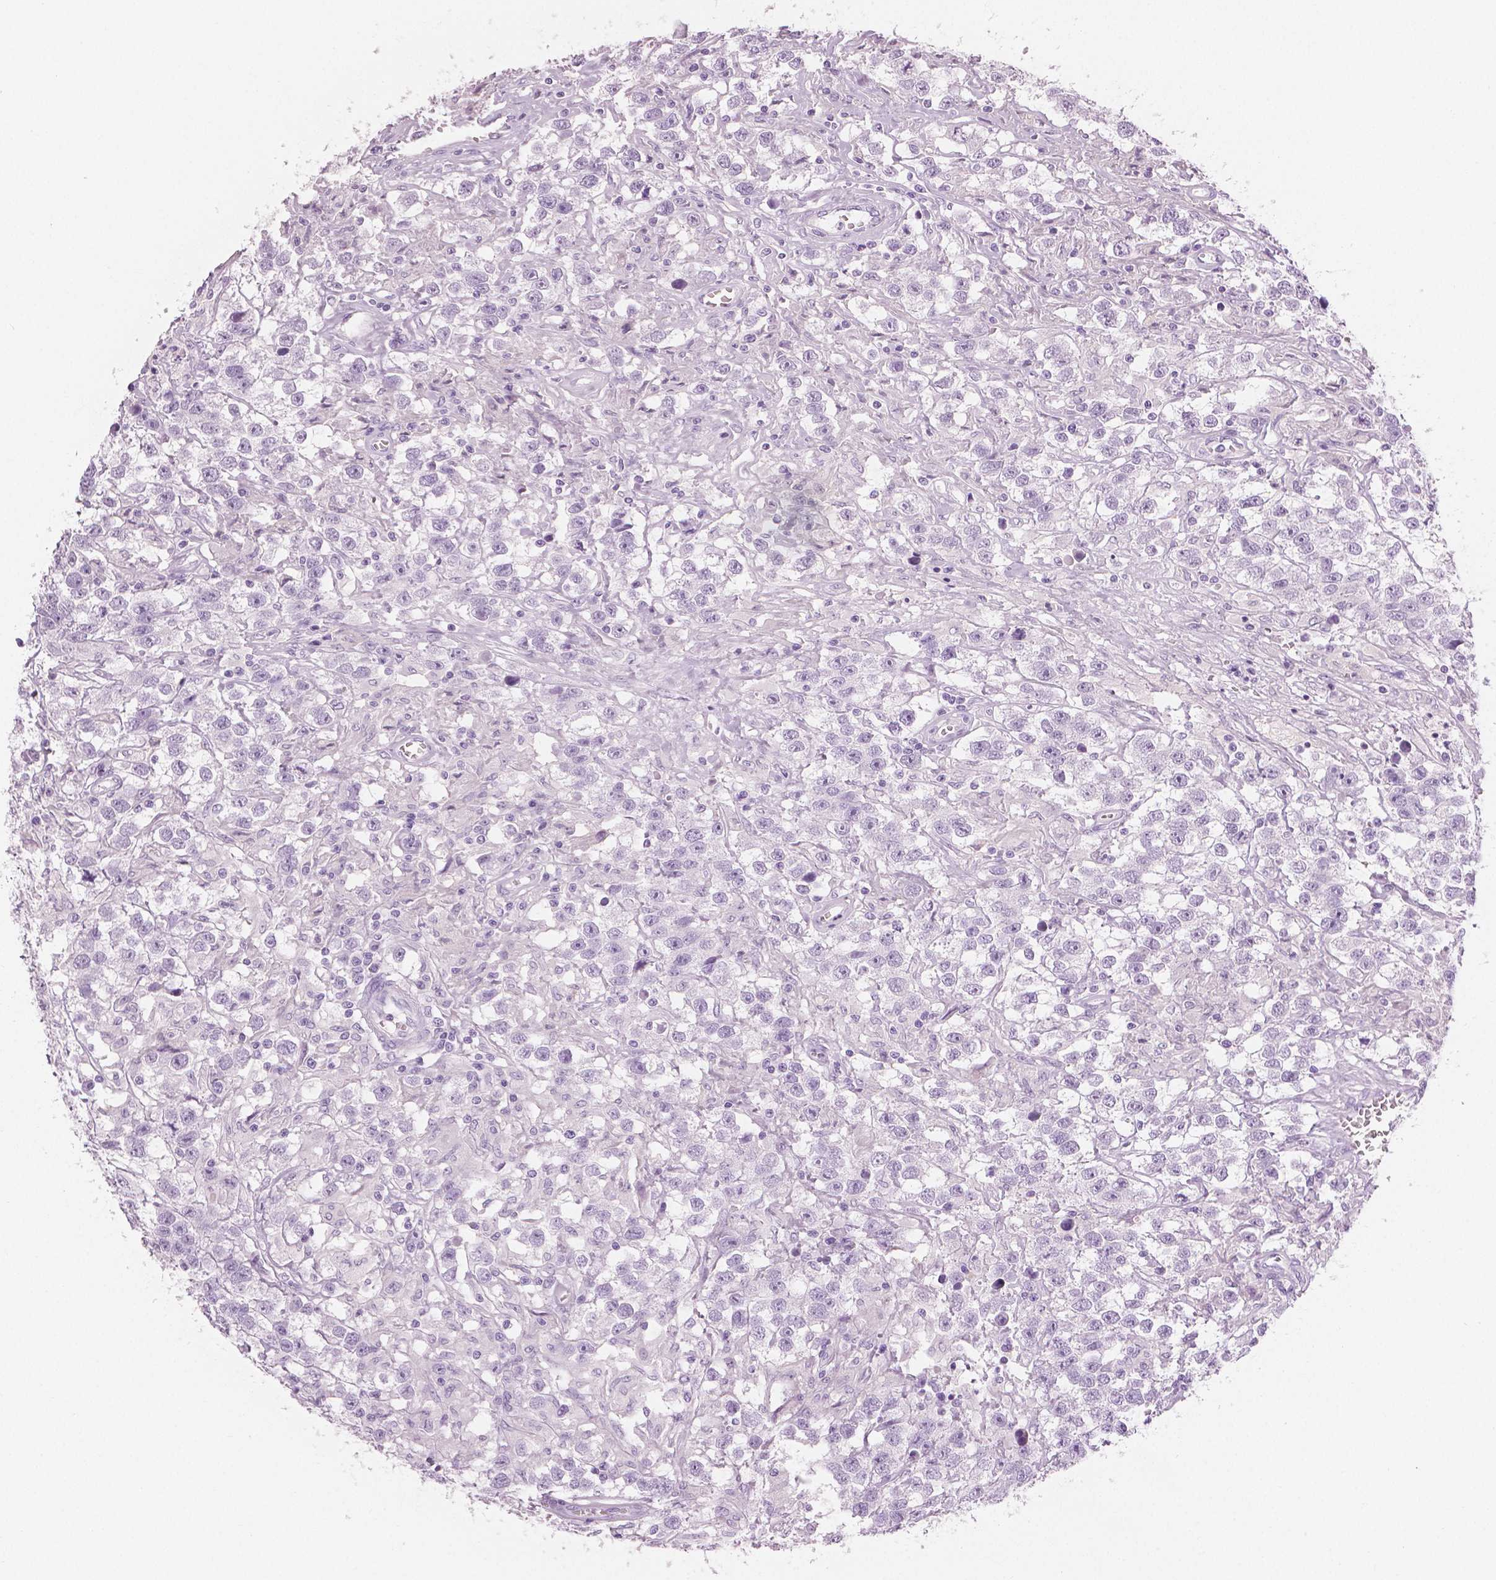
{"staining": {"intensity": "negative", "quantity": "none", "location": "none"}, "tissue": "testis cancer", "cell_type": "Tumor cells", "image_type": "cancer", "snomed": [{"axis": "morphology", "description": "Seminoma, NOS"}, {"axis": "topography", "description": "Testis"}], "caption": "Immunohistochemistry histopathology image of human testis cancer (seminoma) stained for a protein (brown), which displays no expression in tumor cells.", "gene": "PLIN4", "patient": {"sex": "male", "age": 43}}